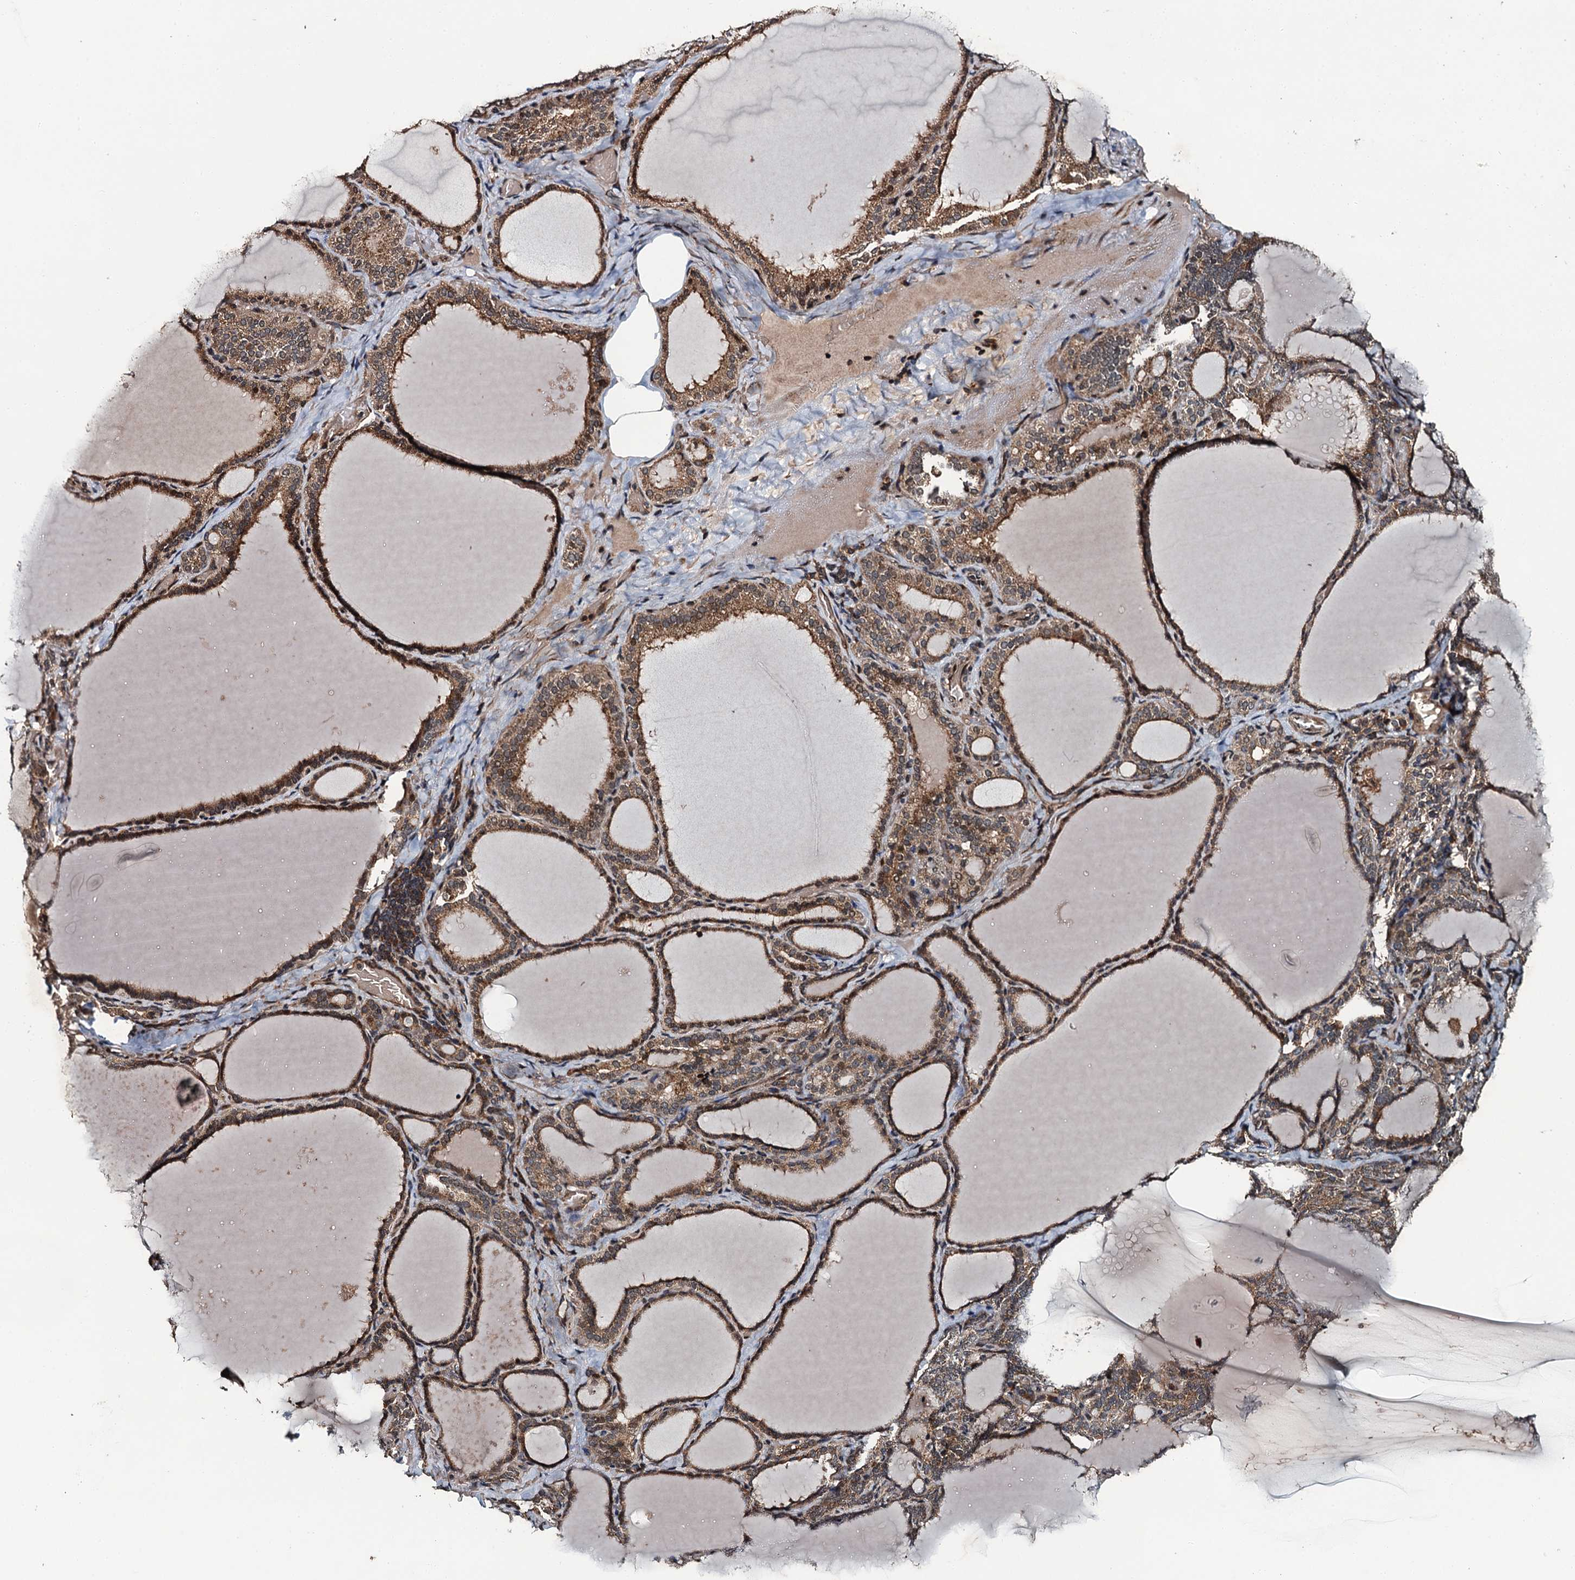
{"staining": {"intensity": "moderate", "quantity": ">75%", "location": "cytoplasmic/membranous"}, "tissue": "thyroid gland", "cell_type": "Glandular cells", "image_type": "normal", "snomed": [{"axis": "morphology", "description": "Normal tissue, NOS"}, {"axis": "topography", "description": "Thyroid gland"}], "caption": "Protein analysis of benign thyroid gland demonstrates moderate cytoplasmic/membranous staining in about >75% of glandular cells. (brown staining indicates protein expression, while blue staining denotes nuclei).", "gene": "SNX32", "patient": {"sex": "female", "age": 39}}